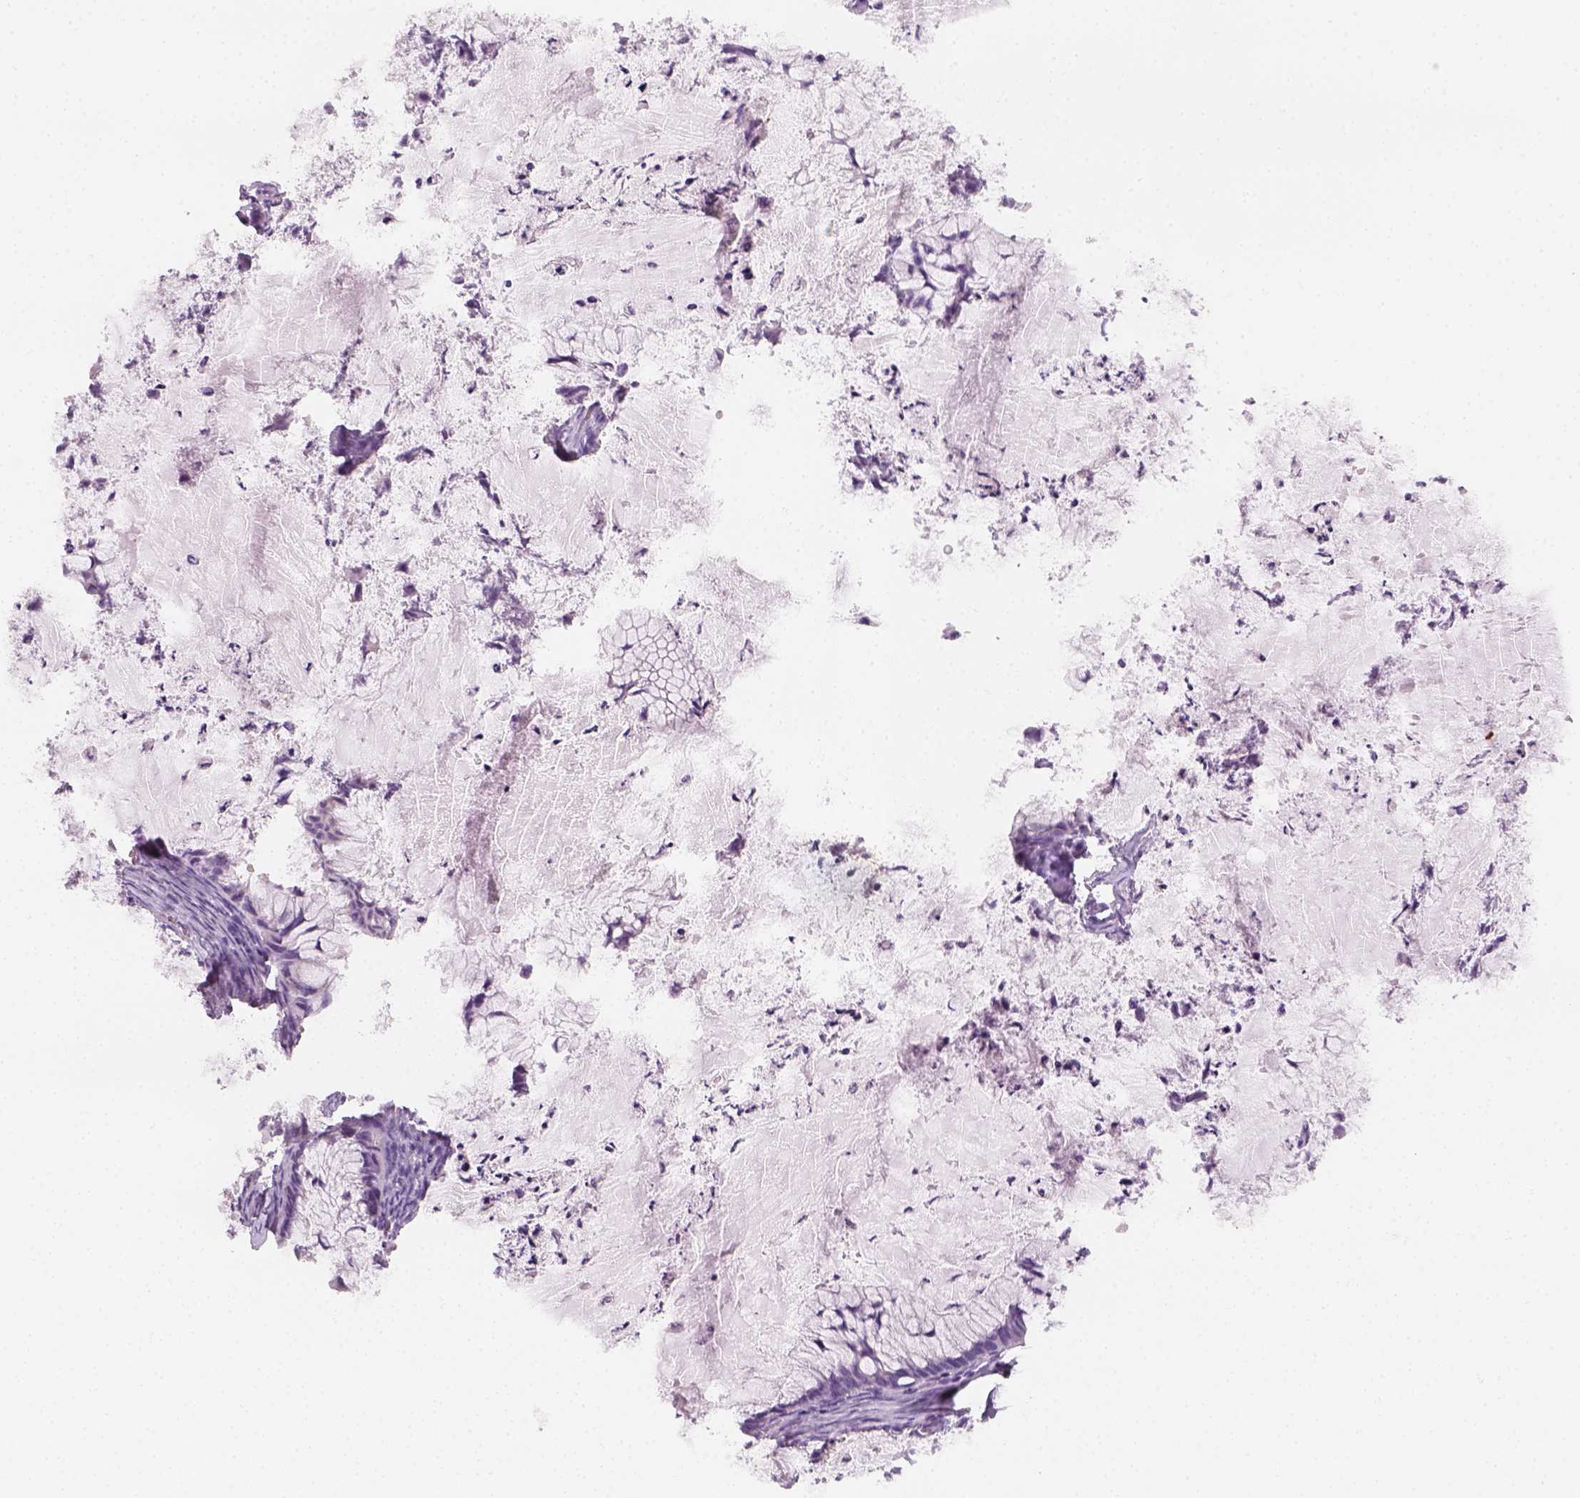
{"staining": {"intensity": "negative", "quantity": "none", "location": "none"}, "tissue": "ovarian cancer", "cell_type": "Tumor cells", "image_type": "cancer", "snomed": [{"axis": "morphology", "description": "Cystadenocarcinoma, mucinous, NOS"}, {"axis": "topography", "description": "Ovary"}], "caption": "Protein analysis of ovarian mucinous cystadenocarcinoma exhibits no significant staining in tumor cells.", "gene": "FAM163B", "patient": {"sex": "female", "age": 72}}